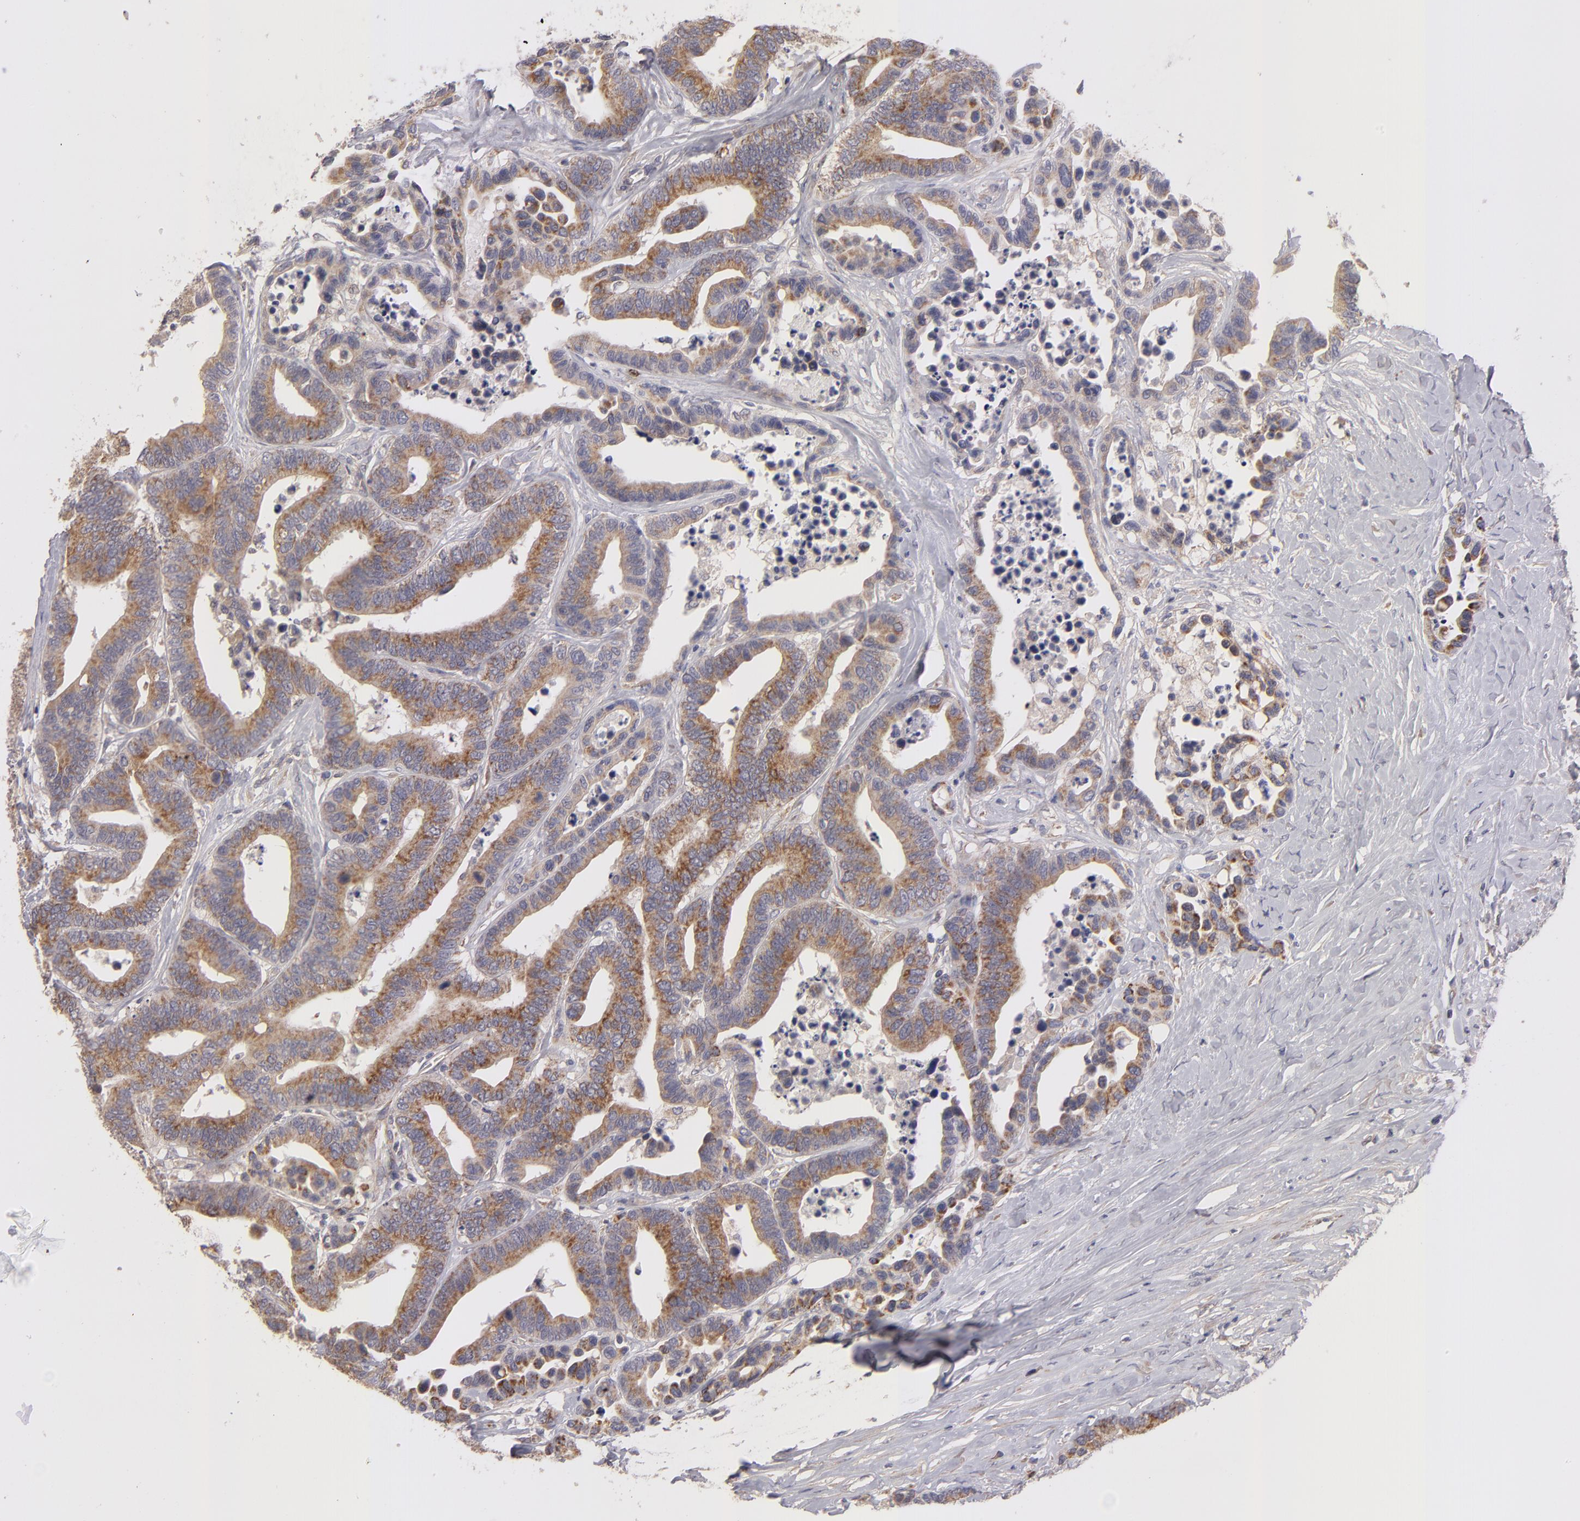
{"staining": {"intensity": "moderate", "quantity": ">75%", "location": "cytoplasmic/membranous"}, "tissue": "colorectal cancer", "cell_type": "Tumor cells", "image_type": "cancer", "snomed": [{"axis": "morphology", "description": "Adenocarcinoma, NOS"}, {"axis": "topography", "description": "Colon"}], "caption": "IHC of adenocarcinoma (colorectal) displays medium levels of moderate cytoplasmic/membranous staining in approximately >75% of tumor cells. Nuclei are stained in blue.", "gene": "HCCS", "patient": {"sex": "male", "age": 82}}